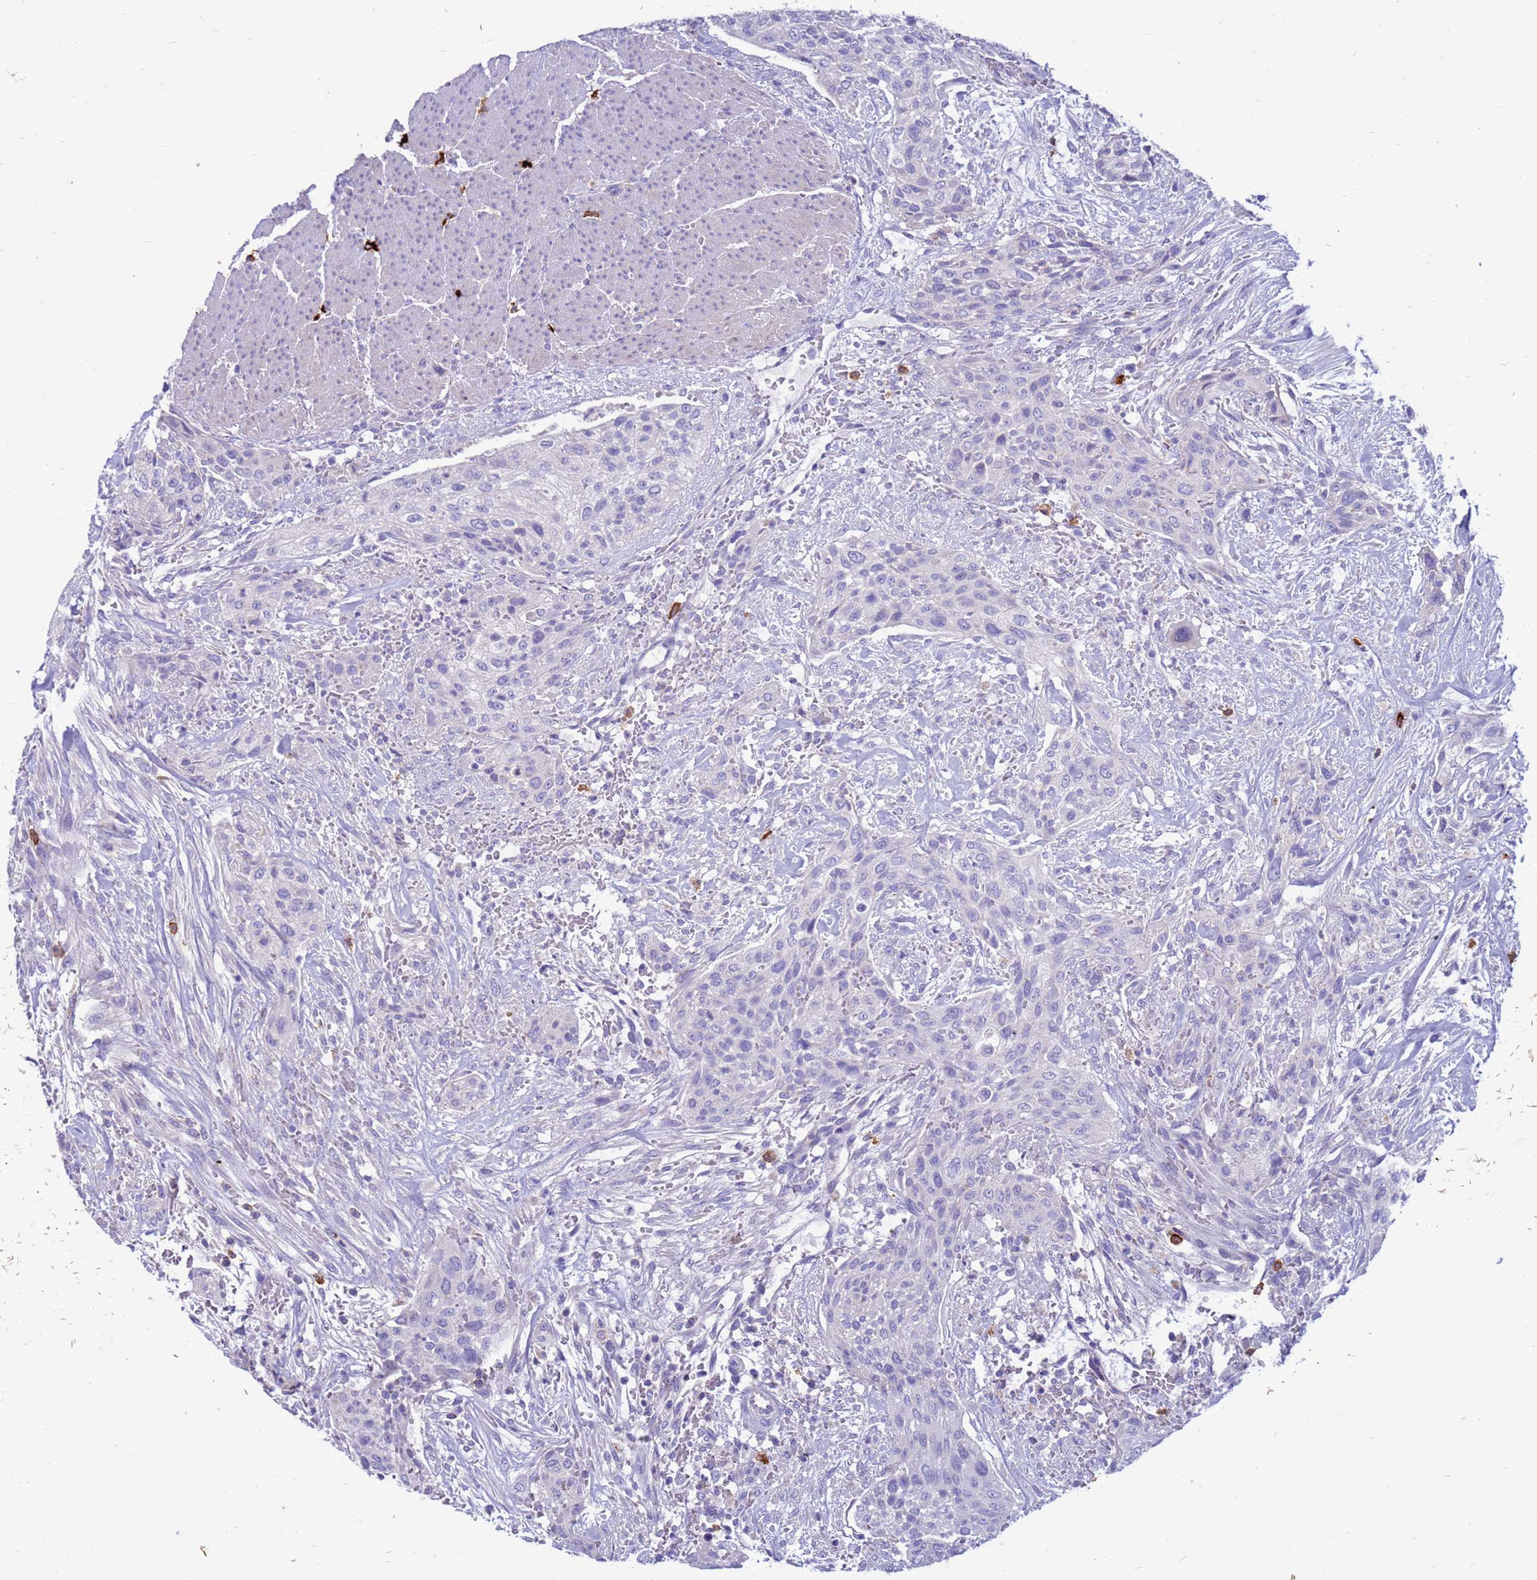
{"staining": {"intensity": "negative", "quantity": "none", "location": "none"}, "tissue": "urothelial cancer", "cell_type": "Tumor cells", "image_type": "cancer", "snomed": [{"axis": "morphology", "description": "Urothelial carcinoma, High grade"}, {"axis": "topography", "description": "Urinary bladder"}], "caption": "Protein analysis of urothelial cancer exhibits no significant positivity in tumor cells. (DAB immunohistochemistry (IHC), high magnification).", "gene": "PDE10A", "patient": {"sex": "male", "age": 35}}